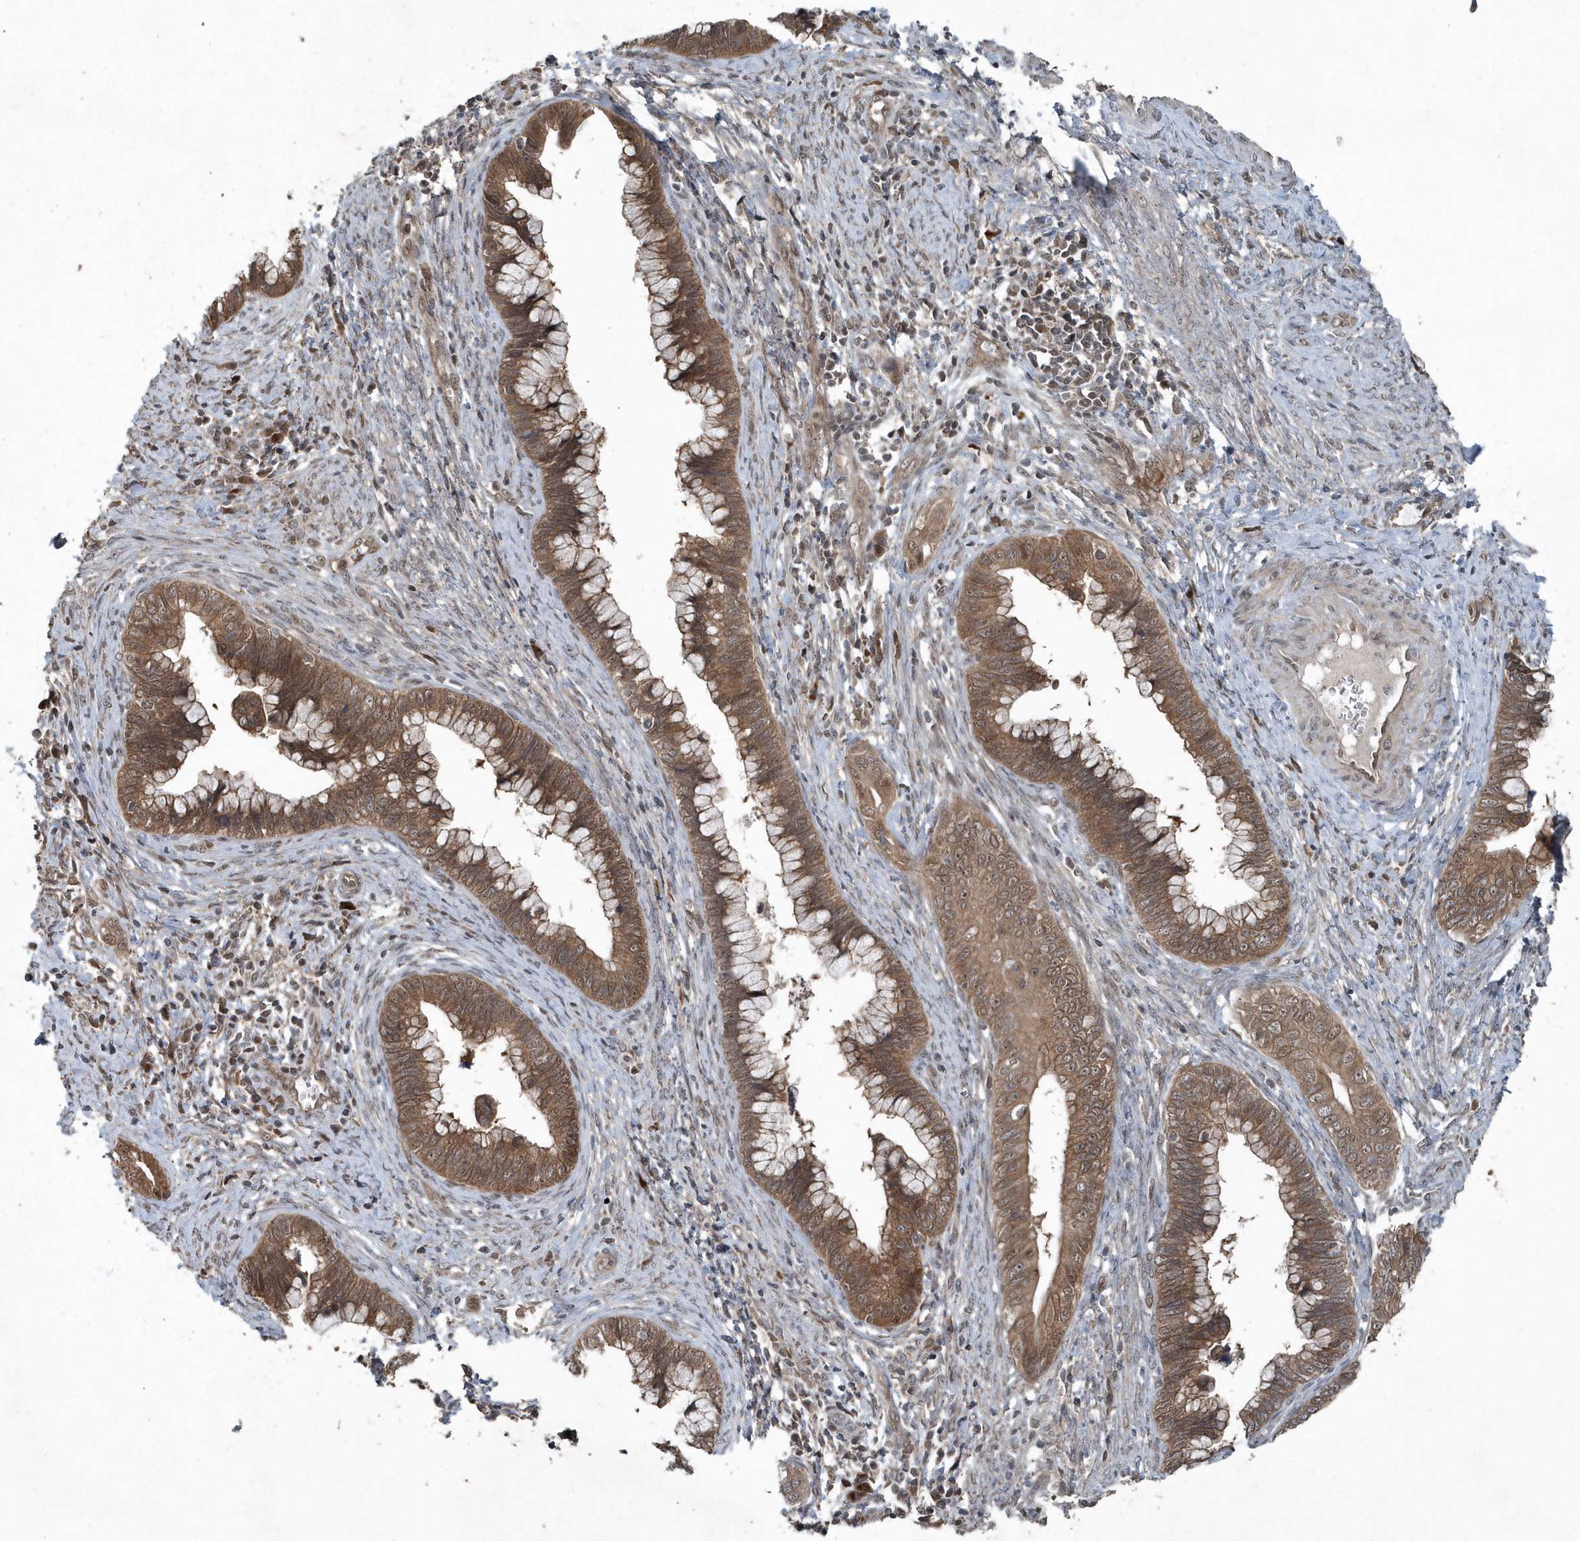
{"staining": {"intensity": "moderate", "quantity": ">75%", "location": "cytoplasmic/membranous,nuclear"}, "tissue": "cervical cancer", "cell_type": "Tumor cells", "image_type": "cancer", "snomed": [{"axis": "morphology", "description": "Adenocarcinoma, NOS"}, {"axis": "topography", "description": "Cervix"}], "caption": "Moderate cytoplasmic/membranous and nuclear staining for a protein is present in approximately >75% of tumor cells of cervical cancer using immunohistochemistry.", "gene": "QTRT2", "patient": {"sex": "female", "age": 44}}